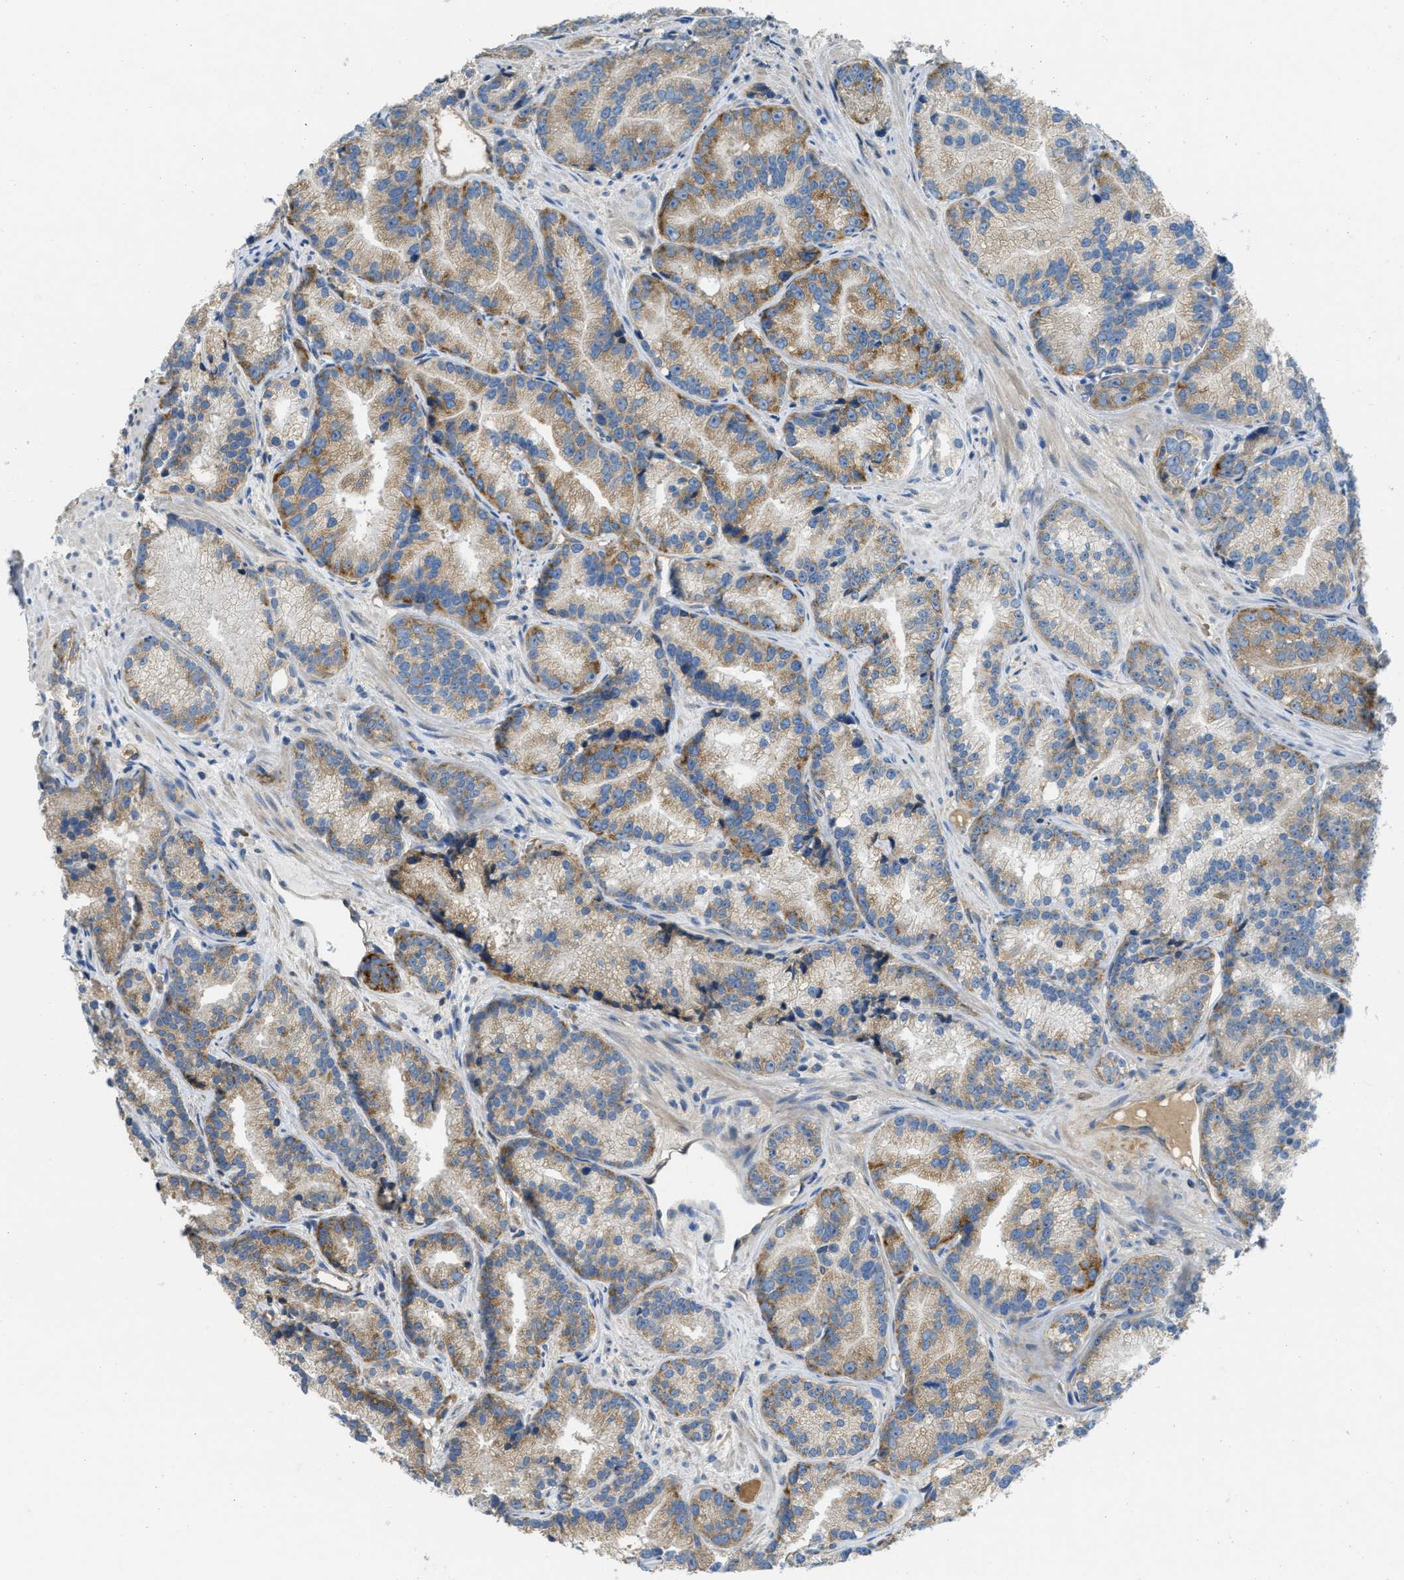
{"staining": {"intensity": "moderate", "quantity": ">75%", "location": "cytoplasmic/membranous"}, "tissue": "prostate cancer", "cell_type": "Tumor cells", "image_type": "cancer", "snomed": [{"axis": "morphology", "description": "Adenocarcinoma, Low grade"}, {"axis": "topography", "description": "Prostate"}], "caption": "Immunohistochemical staining of low-grade adenocarcinoma (prostate) reveals medium levels of moderate cytoplasmic/membranous positivity in about >75% of tumor cells.", "gene": "SSR1", "patient": {"sex": "male", "age": 89}}